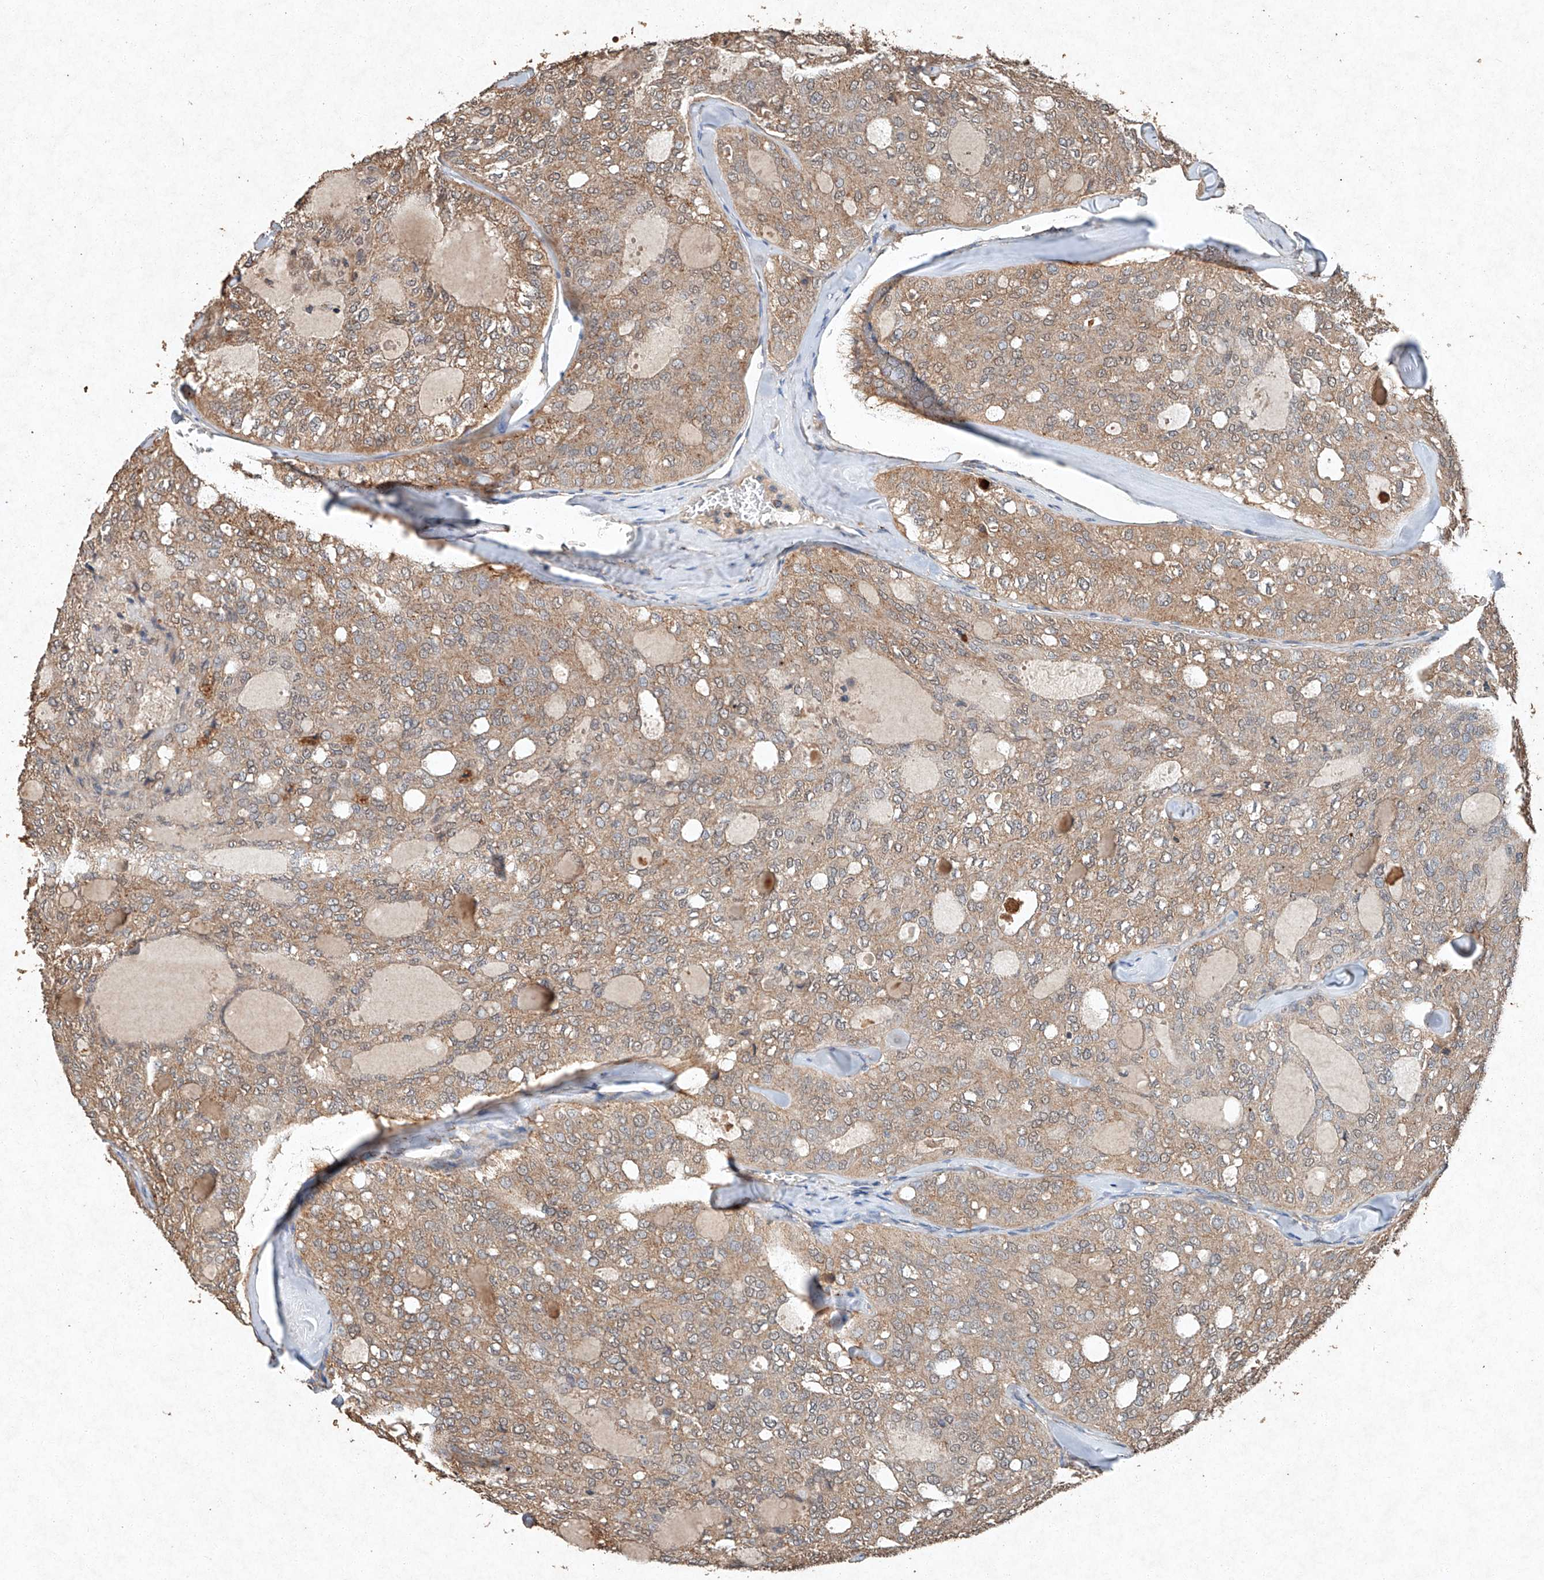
{"staining": {"intensity": "weak", "quantity": ">75%", "location": "cytoplasmic/membranous"}, "tissue": "thyroid cancer", "cell_type": "Tumor cells", "image_type": "cancer", "snomed": [{"axis": "morphology", "description": "Follicular adenoma carcinoma, NOS"}, {"axis": "topography", "description": "Thyroid gland"}], "caption": "The immunohistochemical stain shows weak cytoplasmic/membranous positivity in tumor cells of follicular adenoma carcinoma (thyroid) tissue.", "gene": "STK3", "patient": {"sex": "male", "age": 75}}